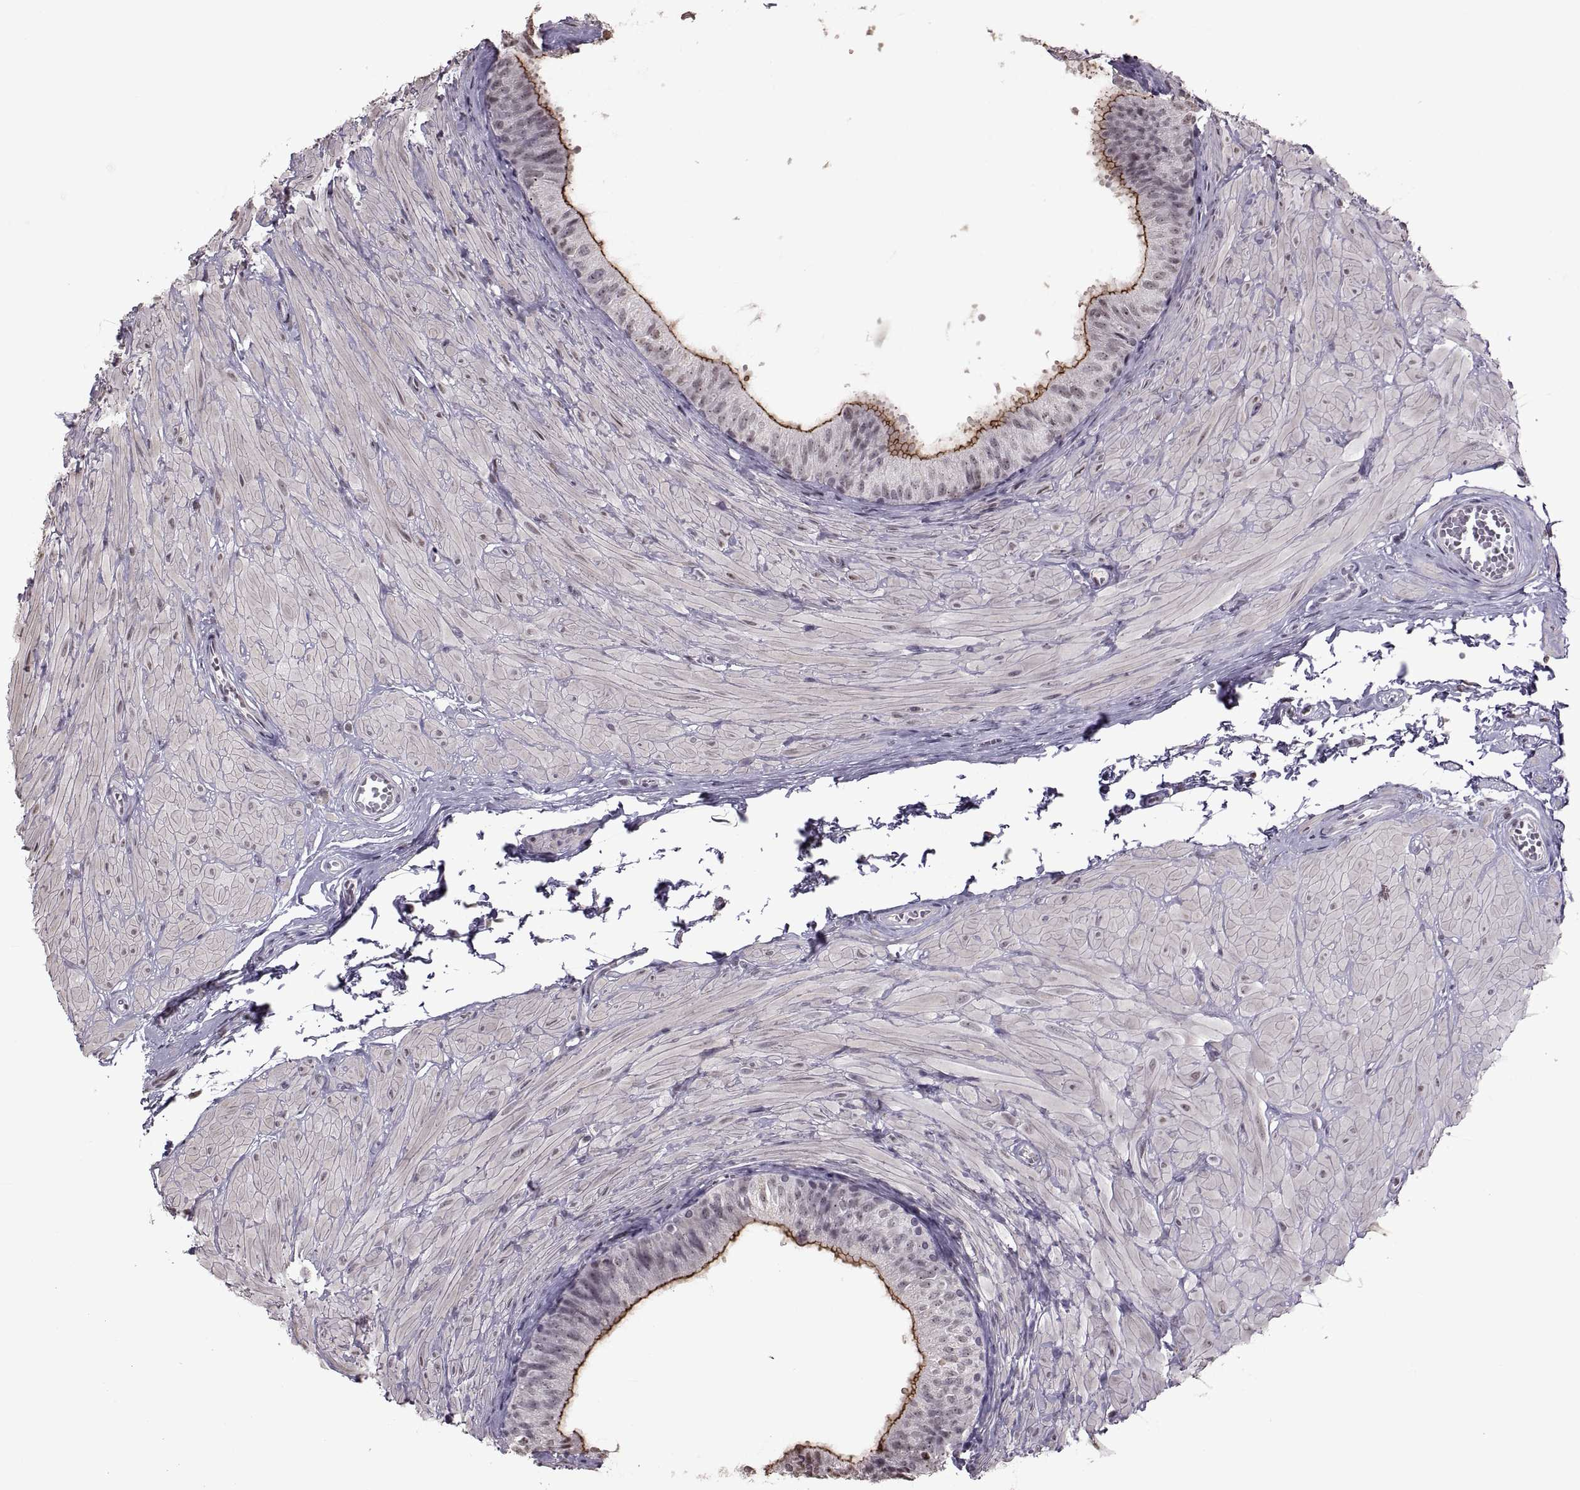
{"staining": {"intensity": "moderate", "quantity": "25%-75%", "location": "cytoplasmic/membranous"}, "tissue": "epididymis", "cell_type": "Glandular cells", "image_type": "normal", "snomed": [{"axis": "morphology", "description": "Normal tissue, NOS"}, {"axis": "topography", "description": "Epididymis"}, {"axis": "topography", "description": "Vas deferens"}], "caption": "Epididymis stained with immunohistochemistry (IHC) shows moderate cytoplasmic/membranous expression in about 25%-75% of glandular cells. The staining is performed using DAB brown chromogen to label protein expression. The nuclei are counter-stained blue using hematoxylin.", "gene": "PALS1", "patient": {"sex": "male", "age": 23}}